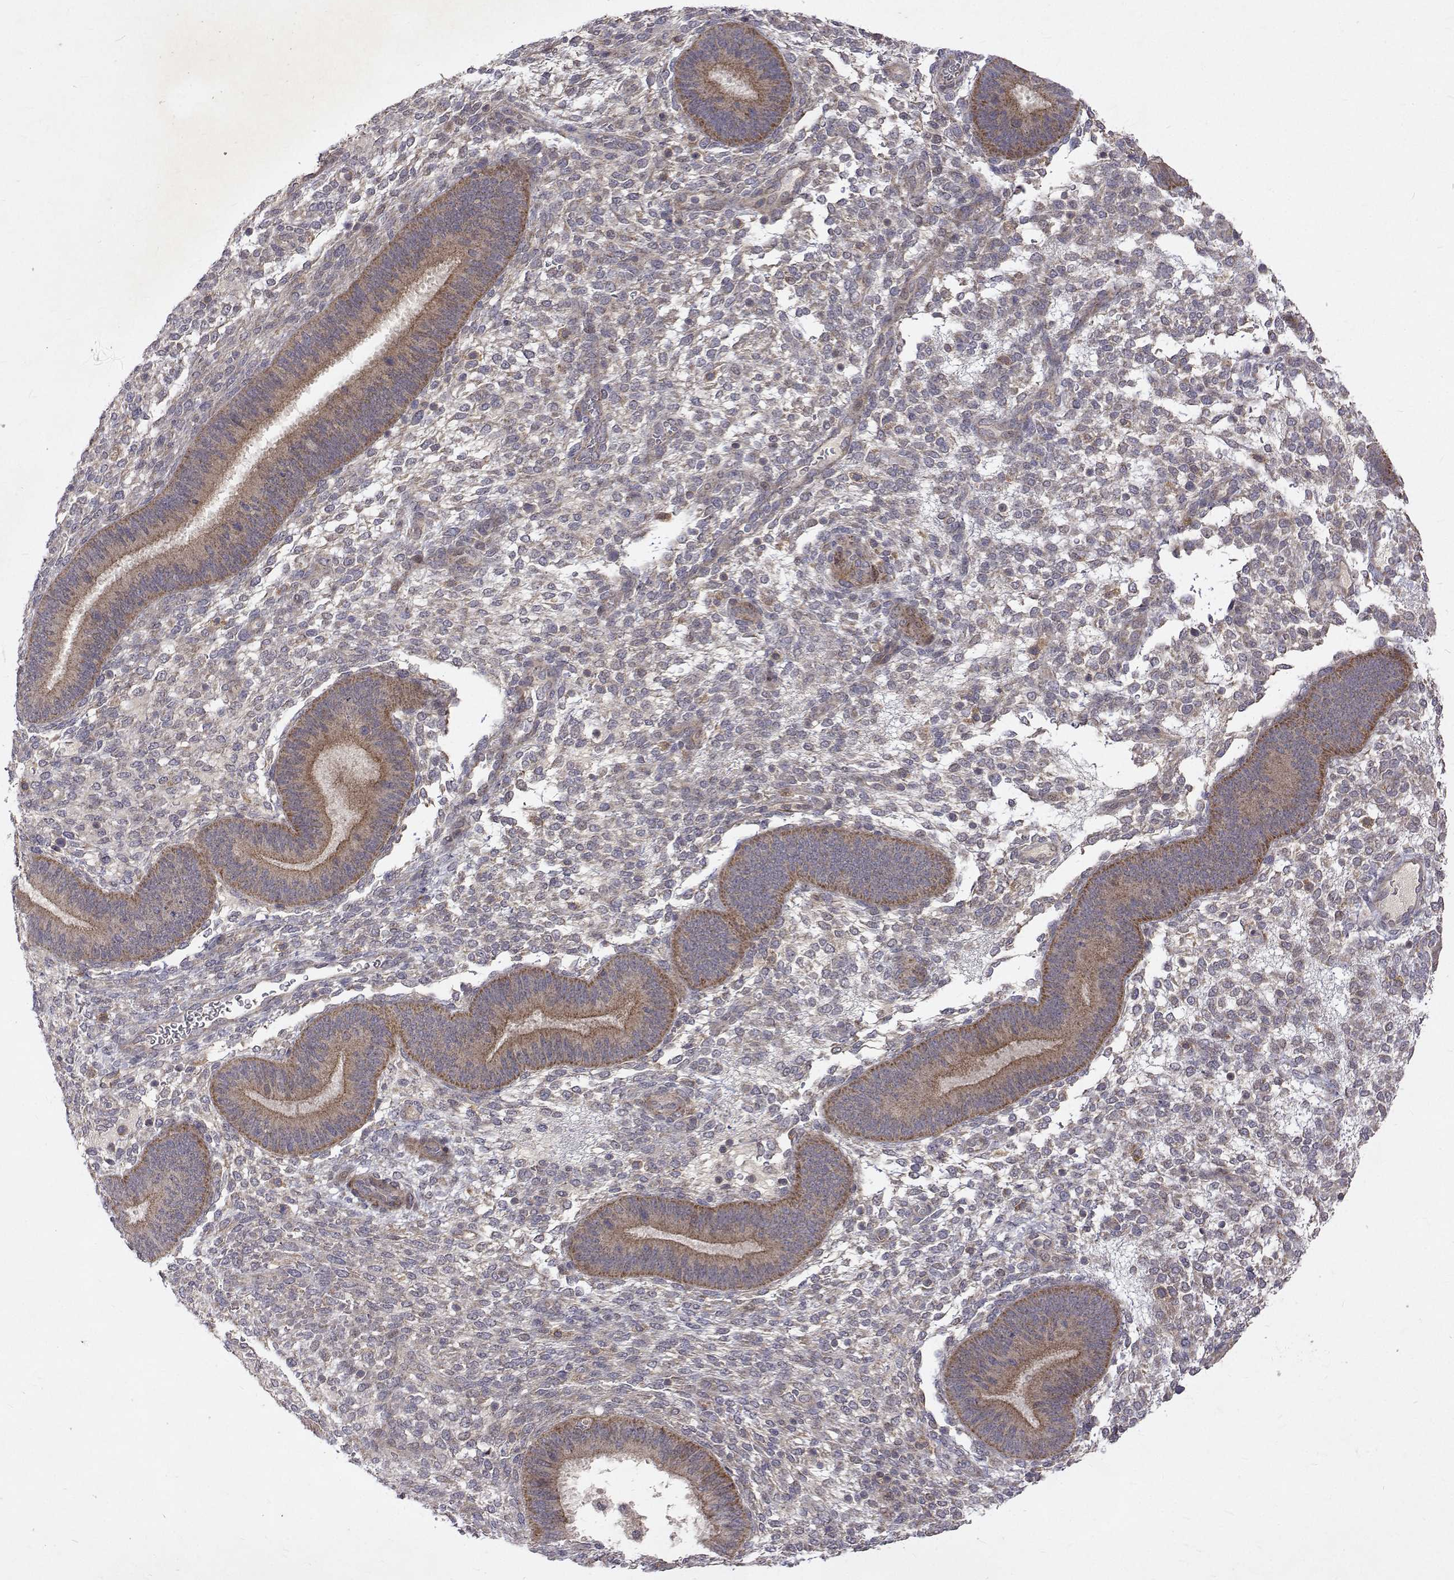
{"staining": {"intensity": "negative", "quantity": "none", "location": "none"}, "tissue": "endometrium", "cell_type": "Cells in endometrial stroma", "image_type": "normal", "snomed": [{"axis": "morphology", "description": "Normal tissue, NOS"}, {"axis": "topography", "description": "Endometrium"}], "caption": "IHC of benign endometrium demonstrates no positivity in cells in endometrial stroma. (DAB (3,3'-diaminobenzidine) IHC visualized using brightfield microscopy, high magnification).", "gene": "ALKBH8", "patient": {"sex": "female", "age": 39}}